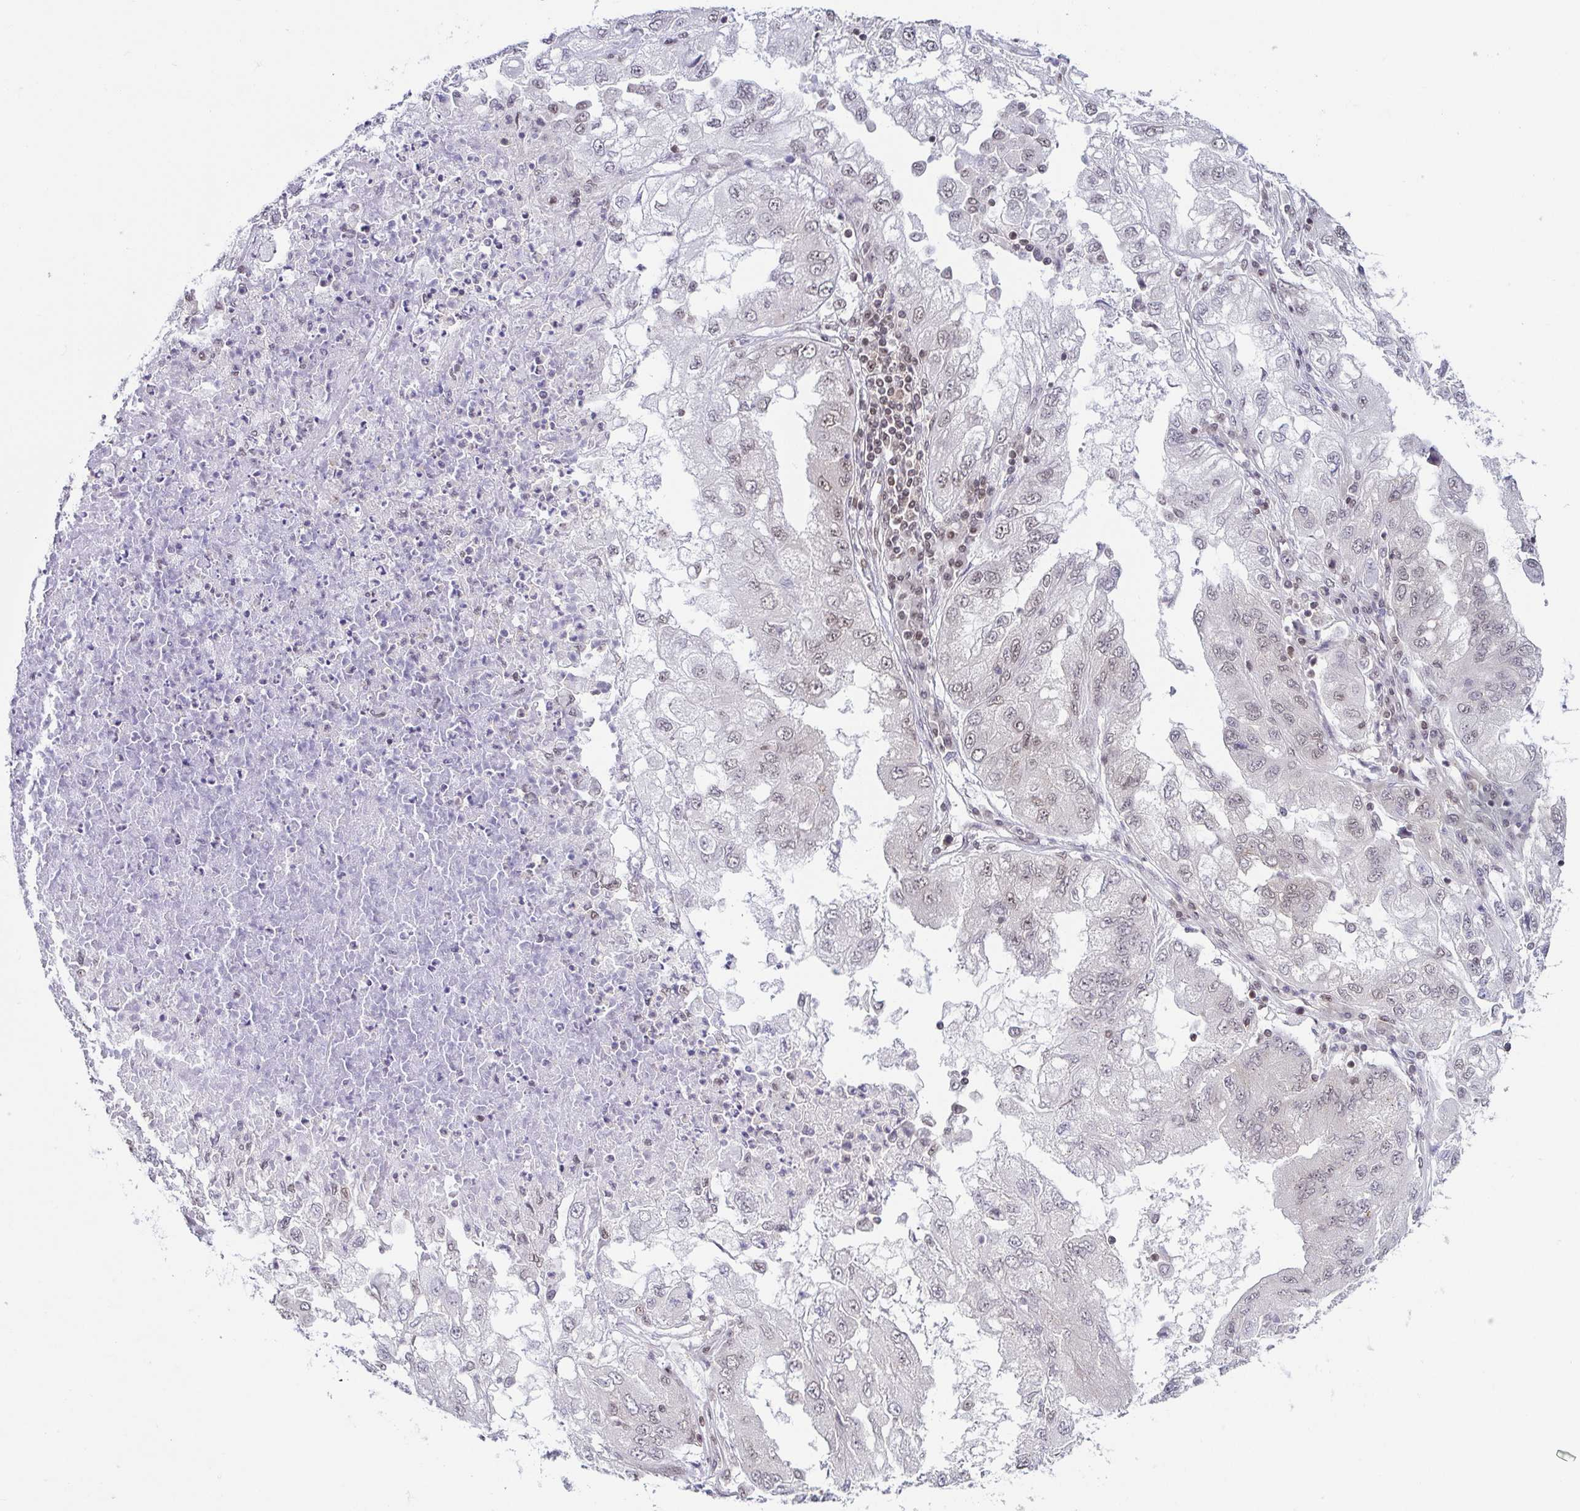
{"staining": {"intensity": "negative", "quantity": "none", "location": "none"}, "tissue": "lung cancer", "cell_type": "Tumor cells", "image_type": "cancer", "snomed": [{"axis": "morphology", "description": "Adenocarcinoma, NOS"}, {"axis": "morphology", "description": "Adenocarcinoma primary or metastatic"}, {"axis": "topography", "description": "Lung"}], "caption": "There is no significant staining in tumor cells of adenocarcinoma primary or metastatic (lung).", "gene": "EWSR1", "patient": {"sex": "male", "age": 74}}